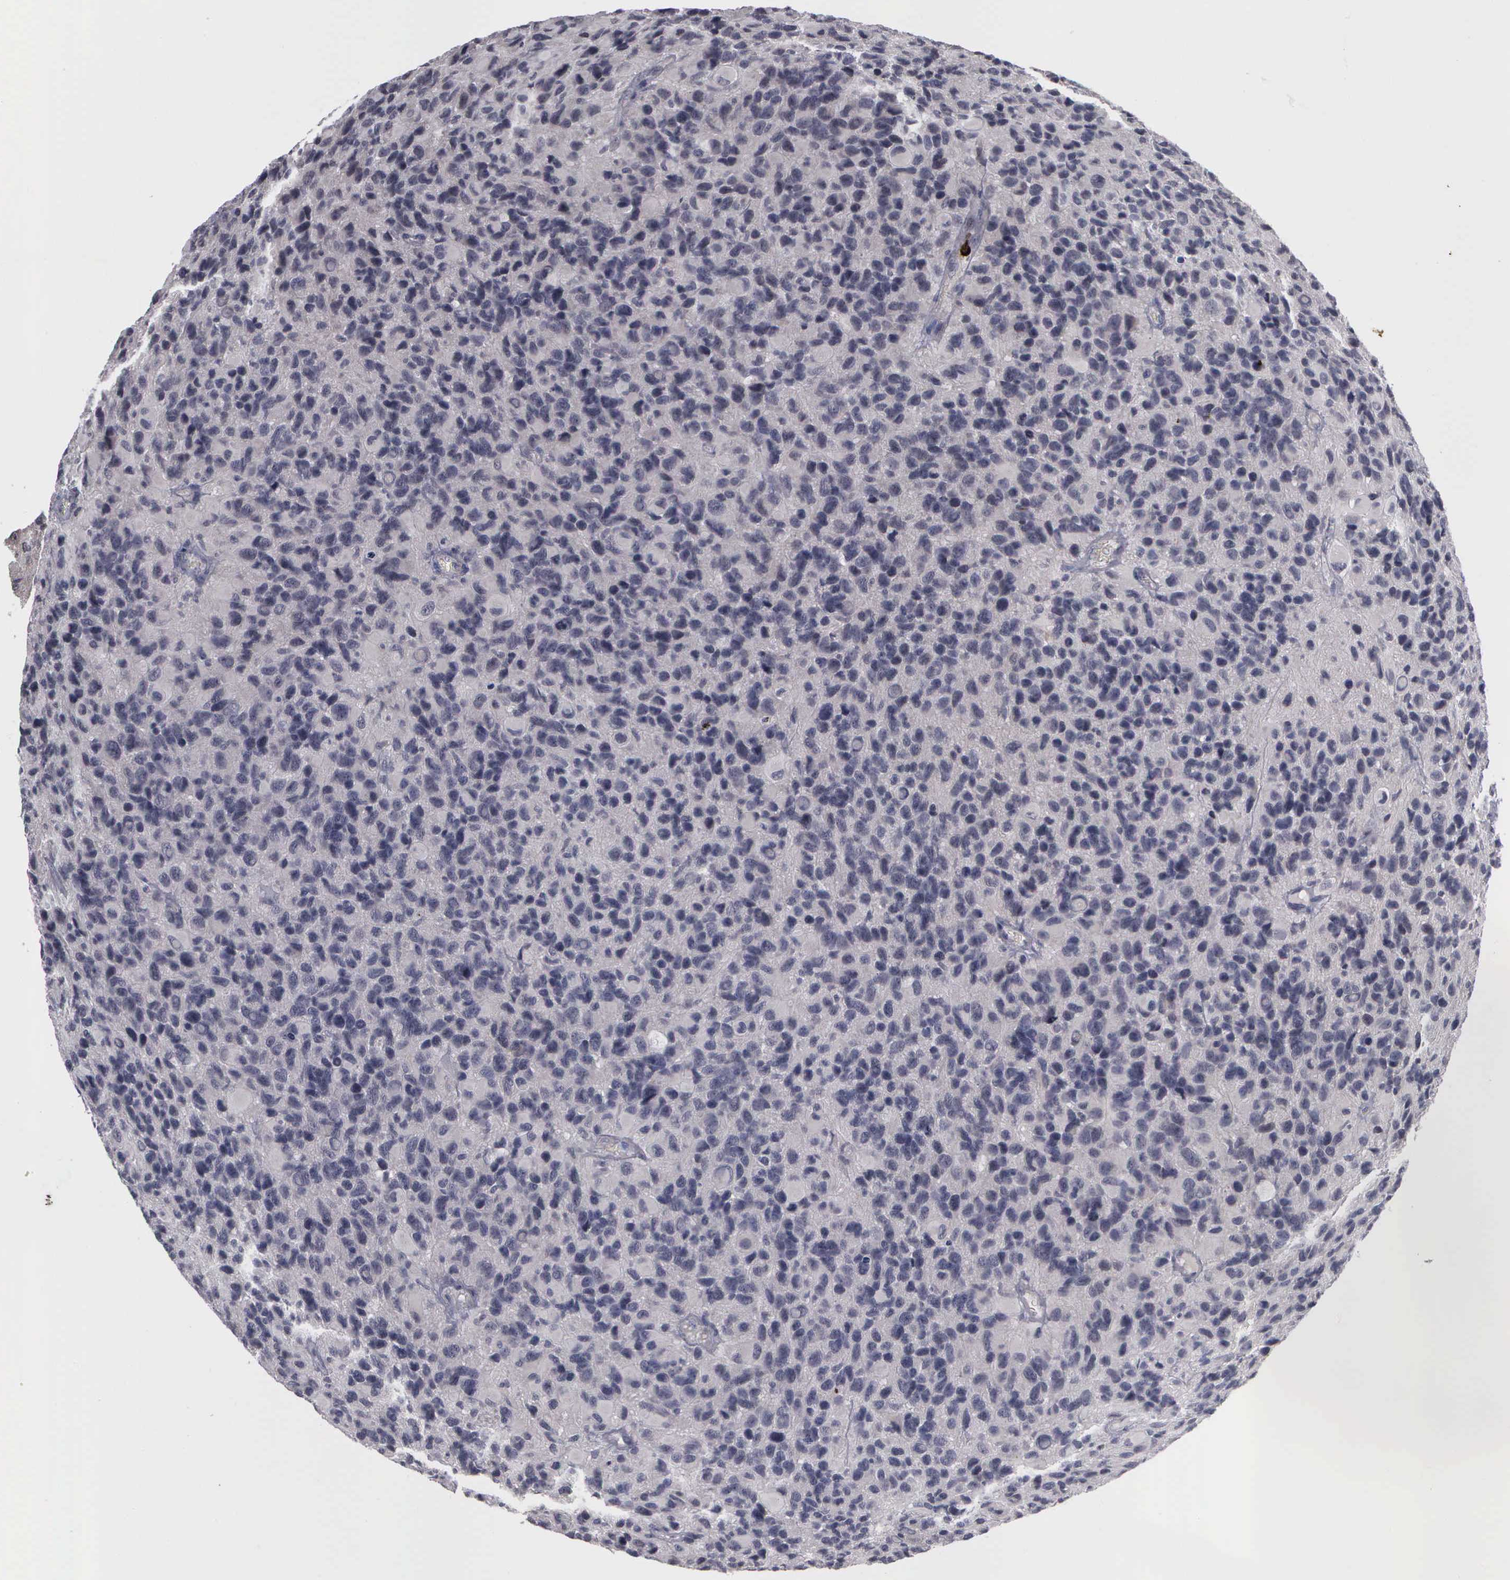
{"staining": {"intensity": "negative", "quantity": "none", "location": "none"}, "tissue": "glioma", "cell_type": "Tumor cells", "image_type": "cancer", "snomed": [{"axis": "morphology", "description": "Glioma, malignant, High grade"}, {"axis": "topography", "description": "Brain"}], "caption": "Immunohistochemistry (IHC) of human glioma shows no positivity in tumor cells.", "gene": "MMP9", "patient": {"sex": "male", "age": 77}}